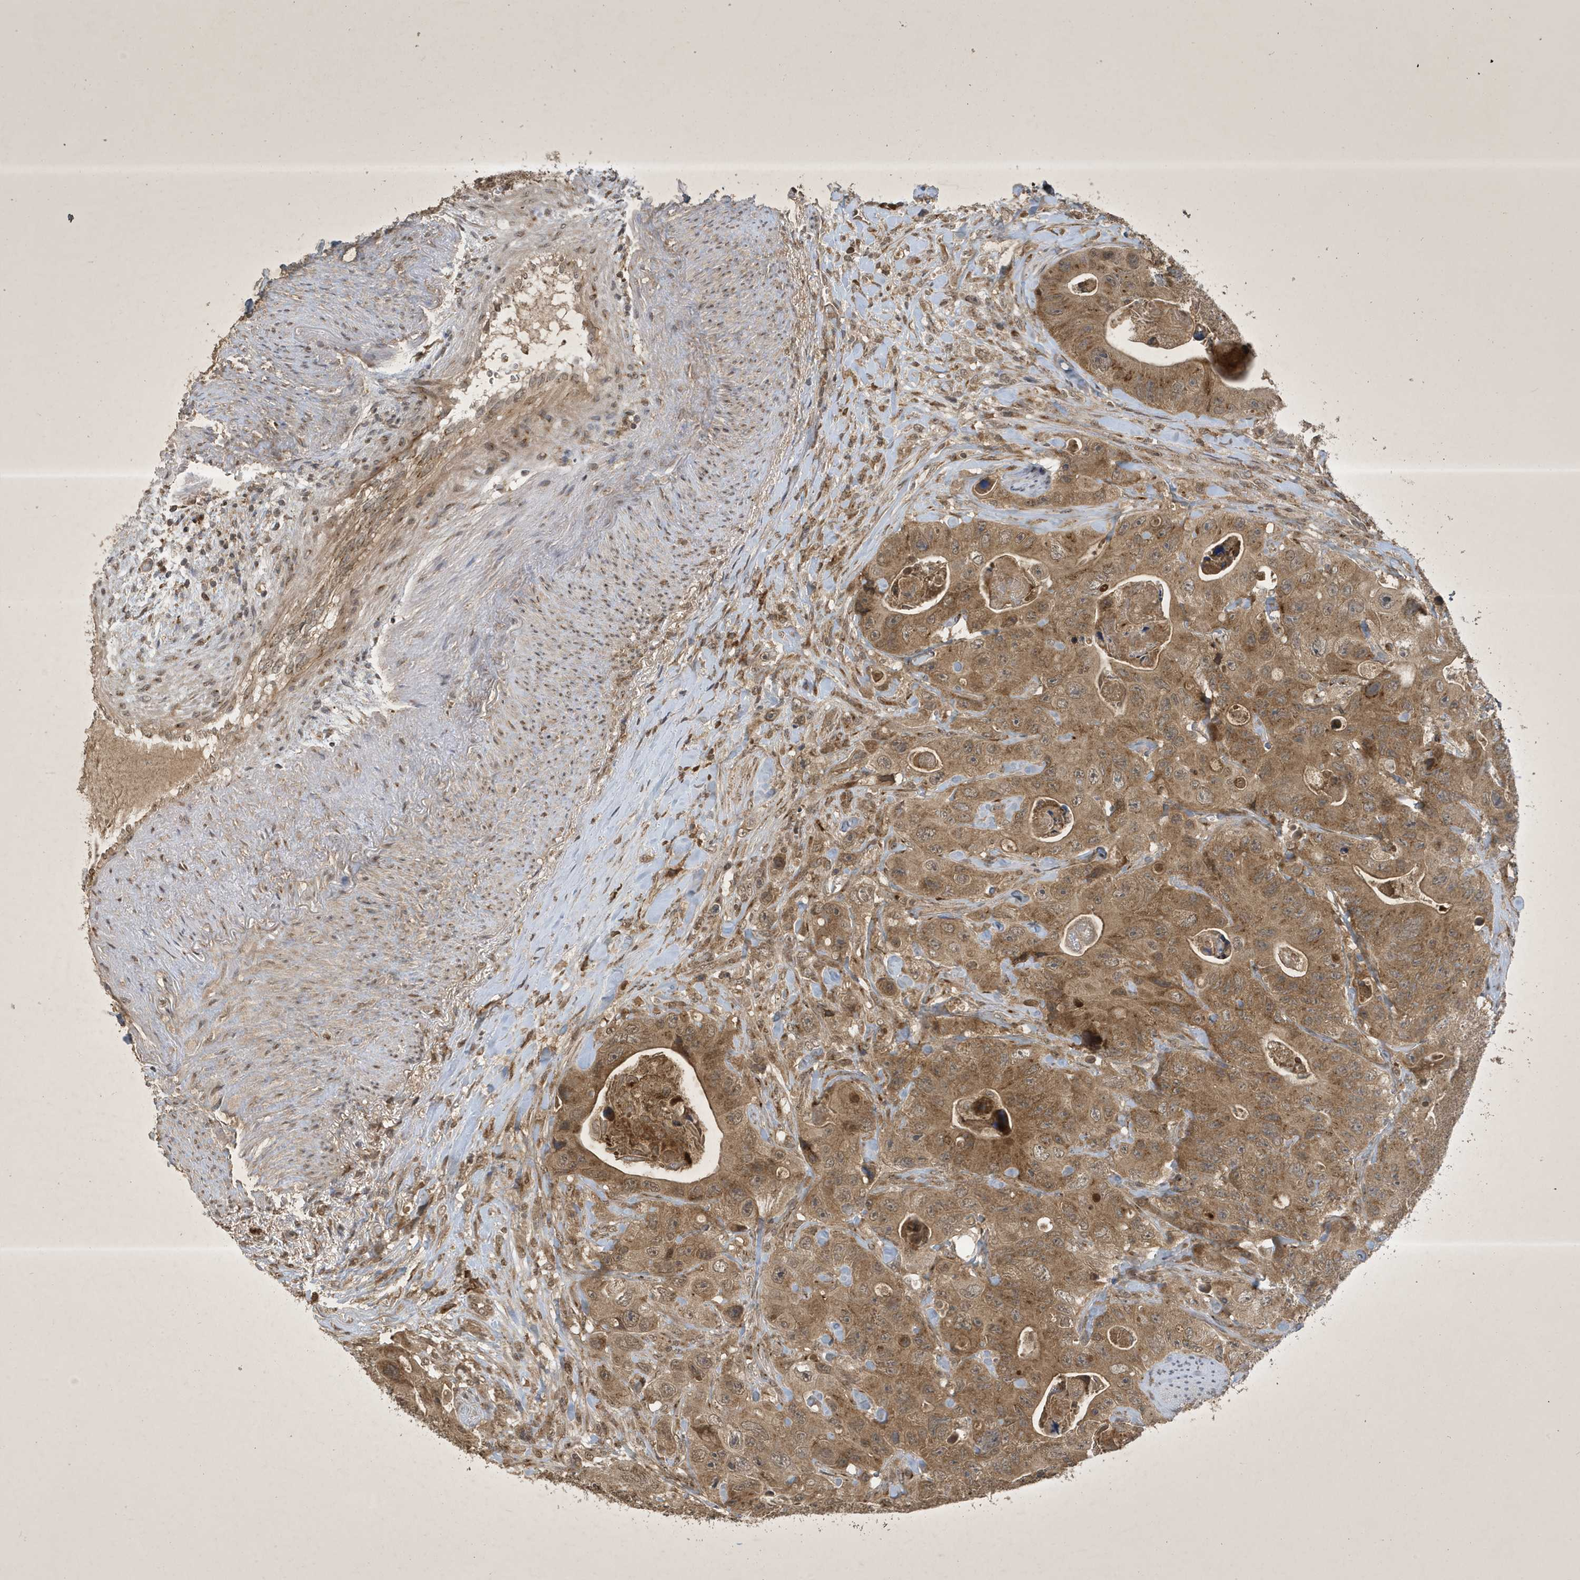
{"staining": {"intensity": "moderate", "quantity": ">75%", "location": "cytoplasmic/membranous"}, "tissue": "colorectal cancer", "cell_type": "Tumor cells", "image_type": "cancer", "snomed": [{"axis": "morphology", "description": "Adenocarcinoma, NOS"}, {"axis": "topography", "description": "Colon"}], "caption": "Protein expression analysis of human colorectal cancer reveals moderate cytoplasmic/membranous expression in about >75% of tumor cells.", "gene": "STX10", "patient": {"sex": "female", "age": 46}}